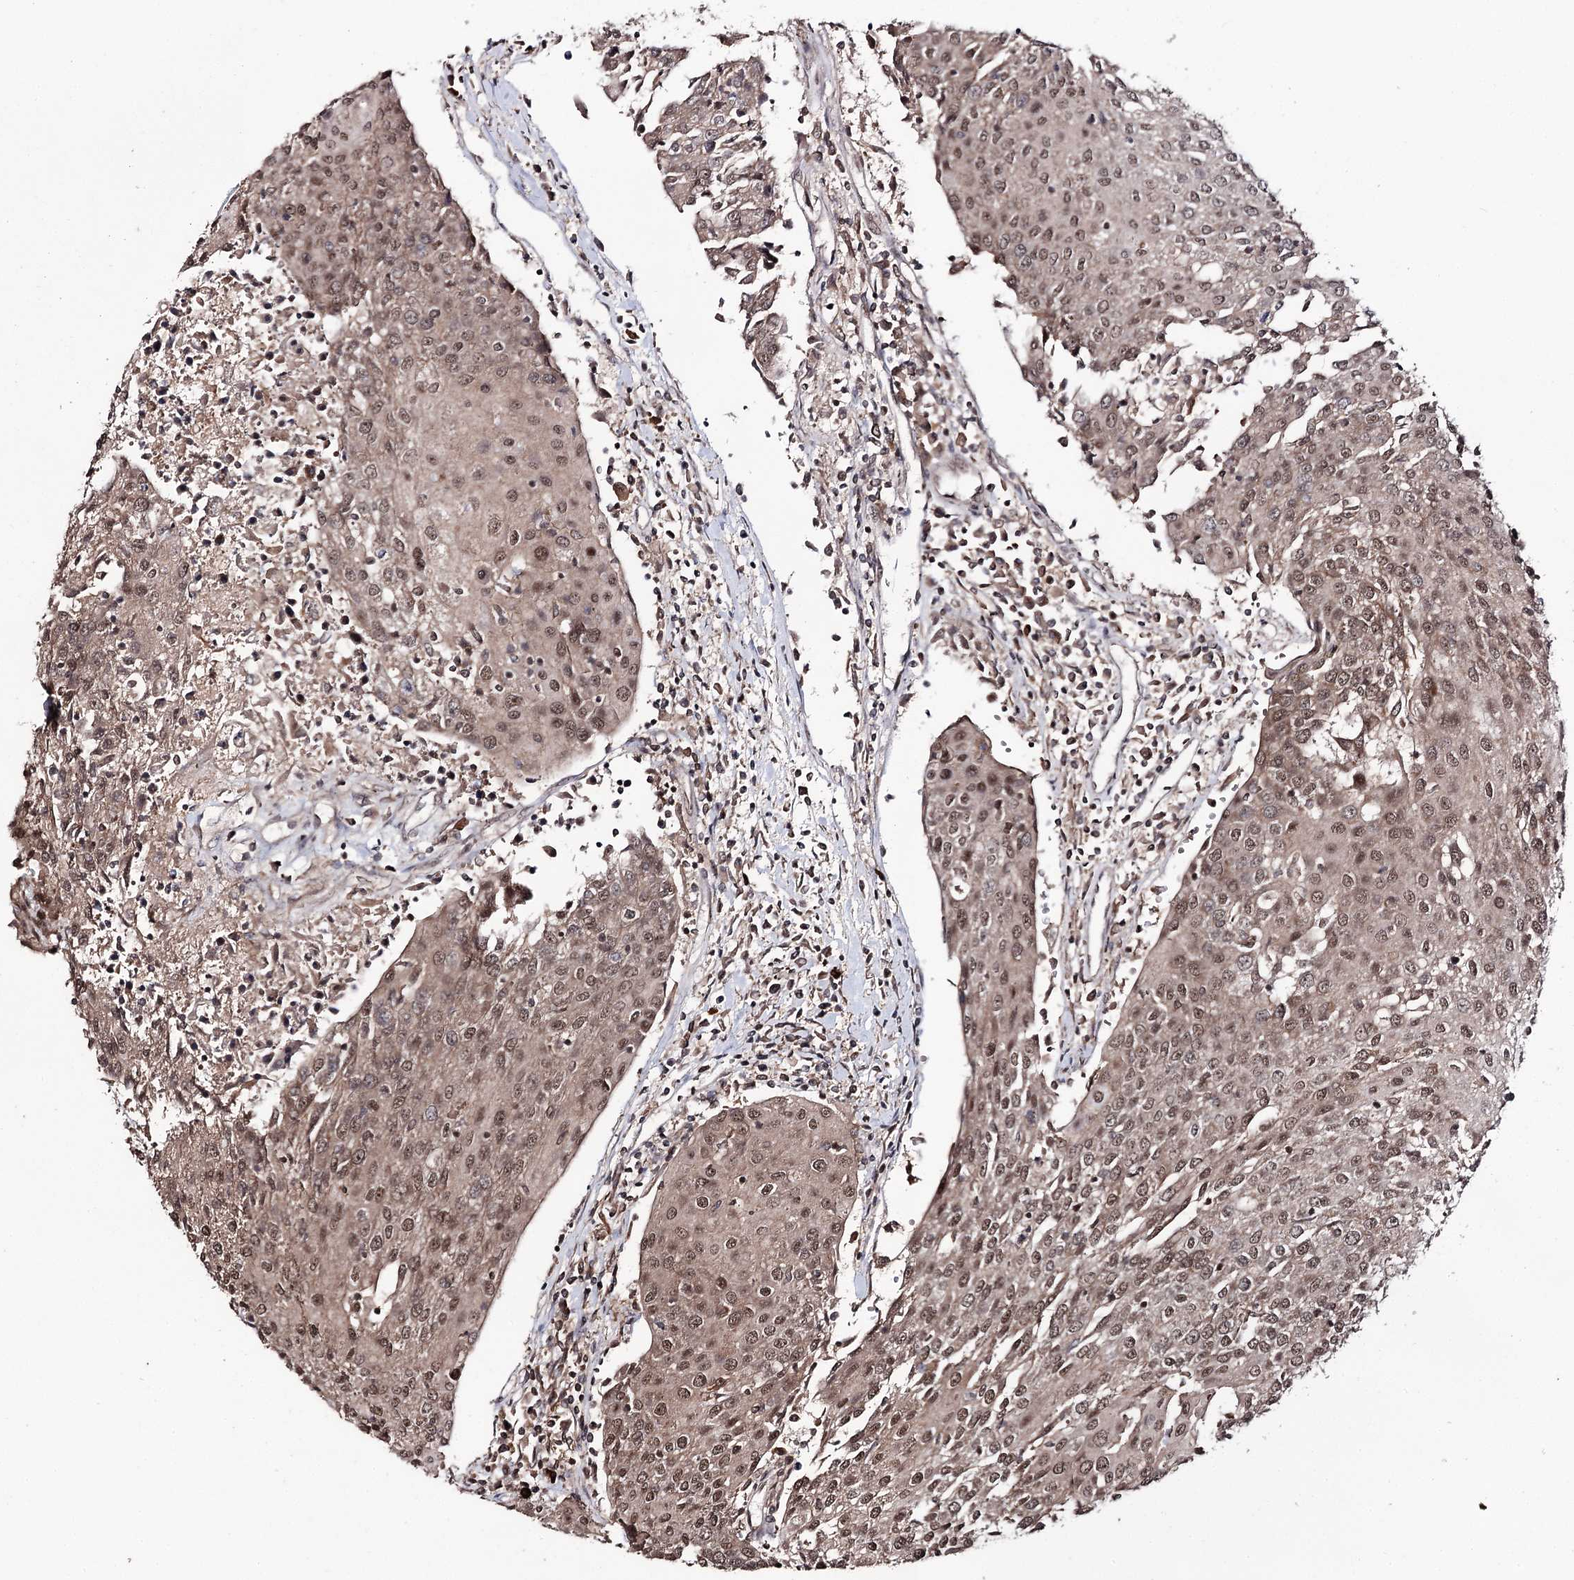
{"staining": {"intensity": "moderate", "quantity": ">75%", "location": "cytoplasmic/membranous,nuclear"}, "tissue": "urothelial cancer", "cell_type": "Tumor cells", "image_type": "cancer", "snomed": [{"axis": "morphology", "description": "Urothelial carcinoma, High grade"}, {"axis": "topography", "description": "Urinary bladder"}], "caption": "An image of human urothelial carcinoma (high-grade) stained for a protein exhibits moderate cytoplasmic/membranous and nuclear brown staining in tumor cells. (IHC, brightfield microscopy, high magnification).", "gene": "FAM53B", "patient": {"sex": "female", "age": 85}}